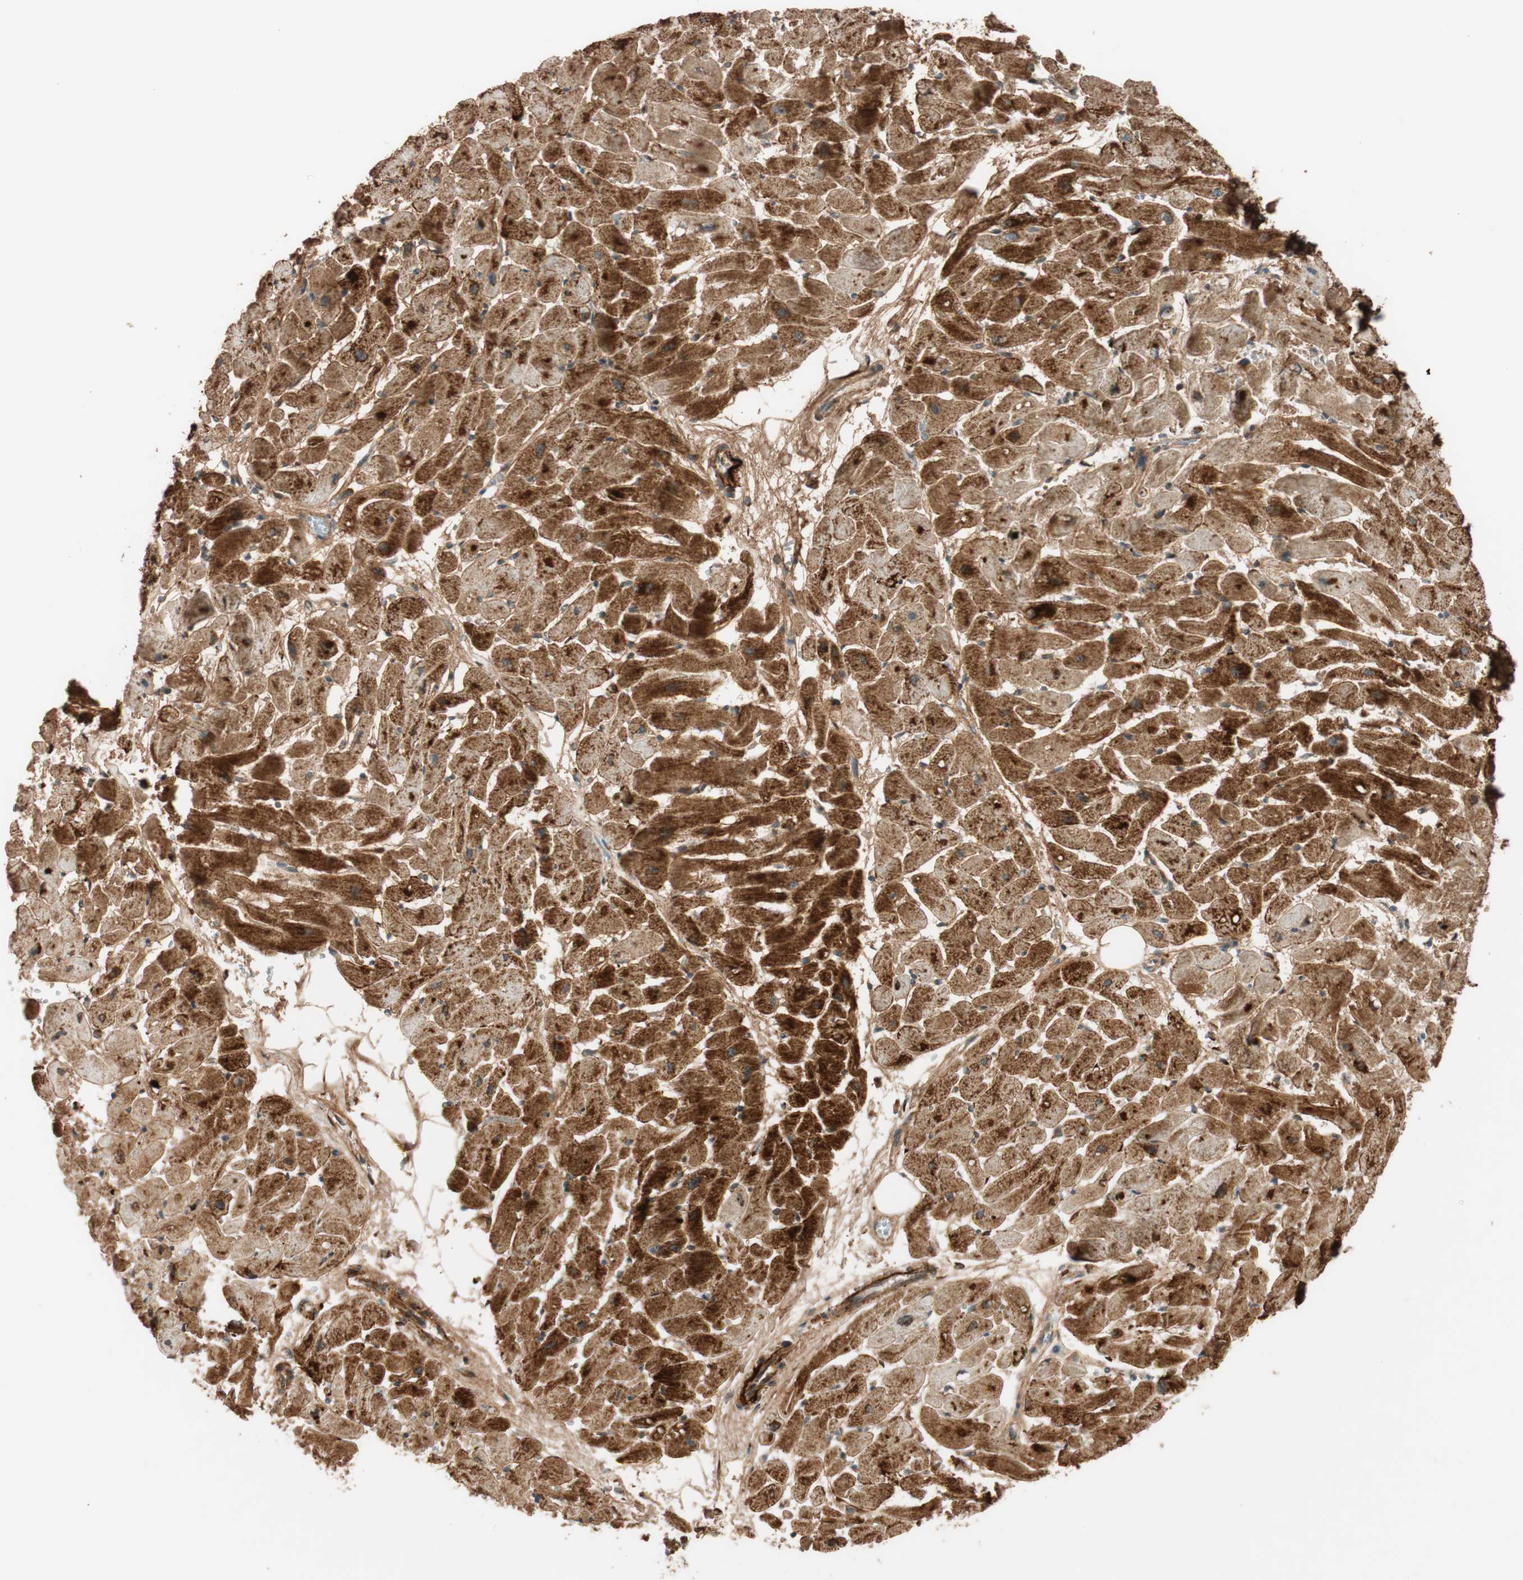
{"staining": {"intensity": "strong", "quantity": ">75%", "location": "cytoplasmic/membranous"}, "tissue": "heart muscle", "cell_type": "Cardiomyocytes", "image_type": "normal", "snomed": [{"axis": "morphology", "description": "Normal tissue, NOS"}, {"axis": "topography", "description": "Heart"}], "caption": "Heart muscle stained with immunohistochemistry exhibits strong cytoplasmic/membranous staining in about >75% of cardiomyocytes. (DAB IHC with brightfield microscopy, high magnification).", "gene": "EPHA6", "patient": {"sex": "female", "age": 19}}